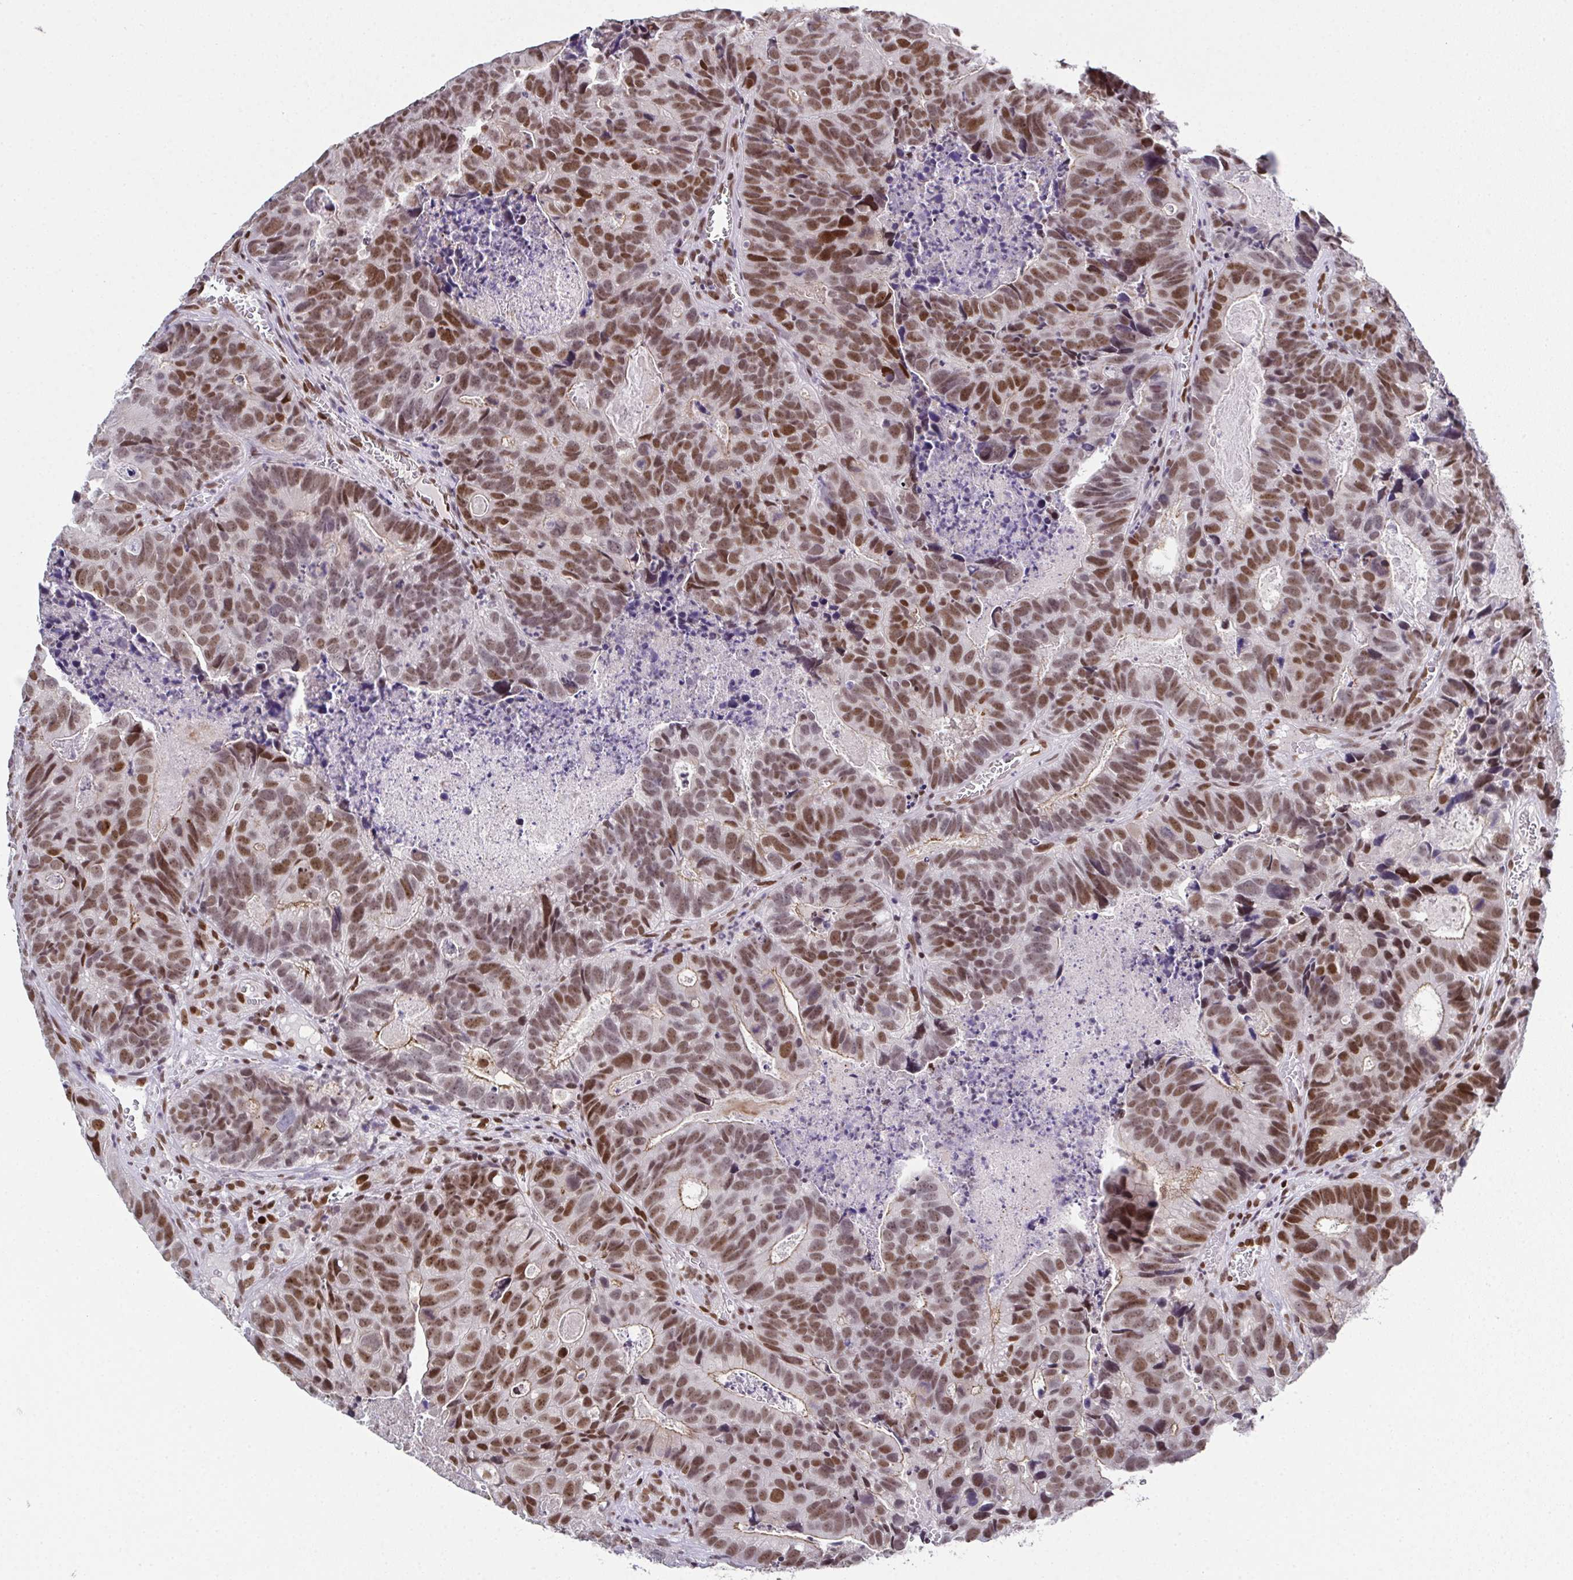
{"staining": {"intensity": "moderate", "quantity": ">75%", "location": "nuclear"}, "tissue": "head and neck cancer", "cell_type": "Tumor cells", "image_type": "cancer", "snomed": [{"axis": "morphology", "description": "Adenocarcinoma, NOS"}, {"axis": "topography", "description": "Head-Neck"}], "caption": "Immunohistochemistry (DAB) staining of head and neck adenocarcinoma displays moderate nuclear protein staining in about >75% of tumor cells. The staining was performed using DAB (3,3'-diaminobenzidine), with brown indicating positive protein expression. Nuclei are stained blue with hematoxylin.", "gene": "RB1", "patient": {"sex": "male", "age": 62}}